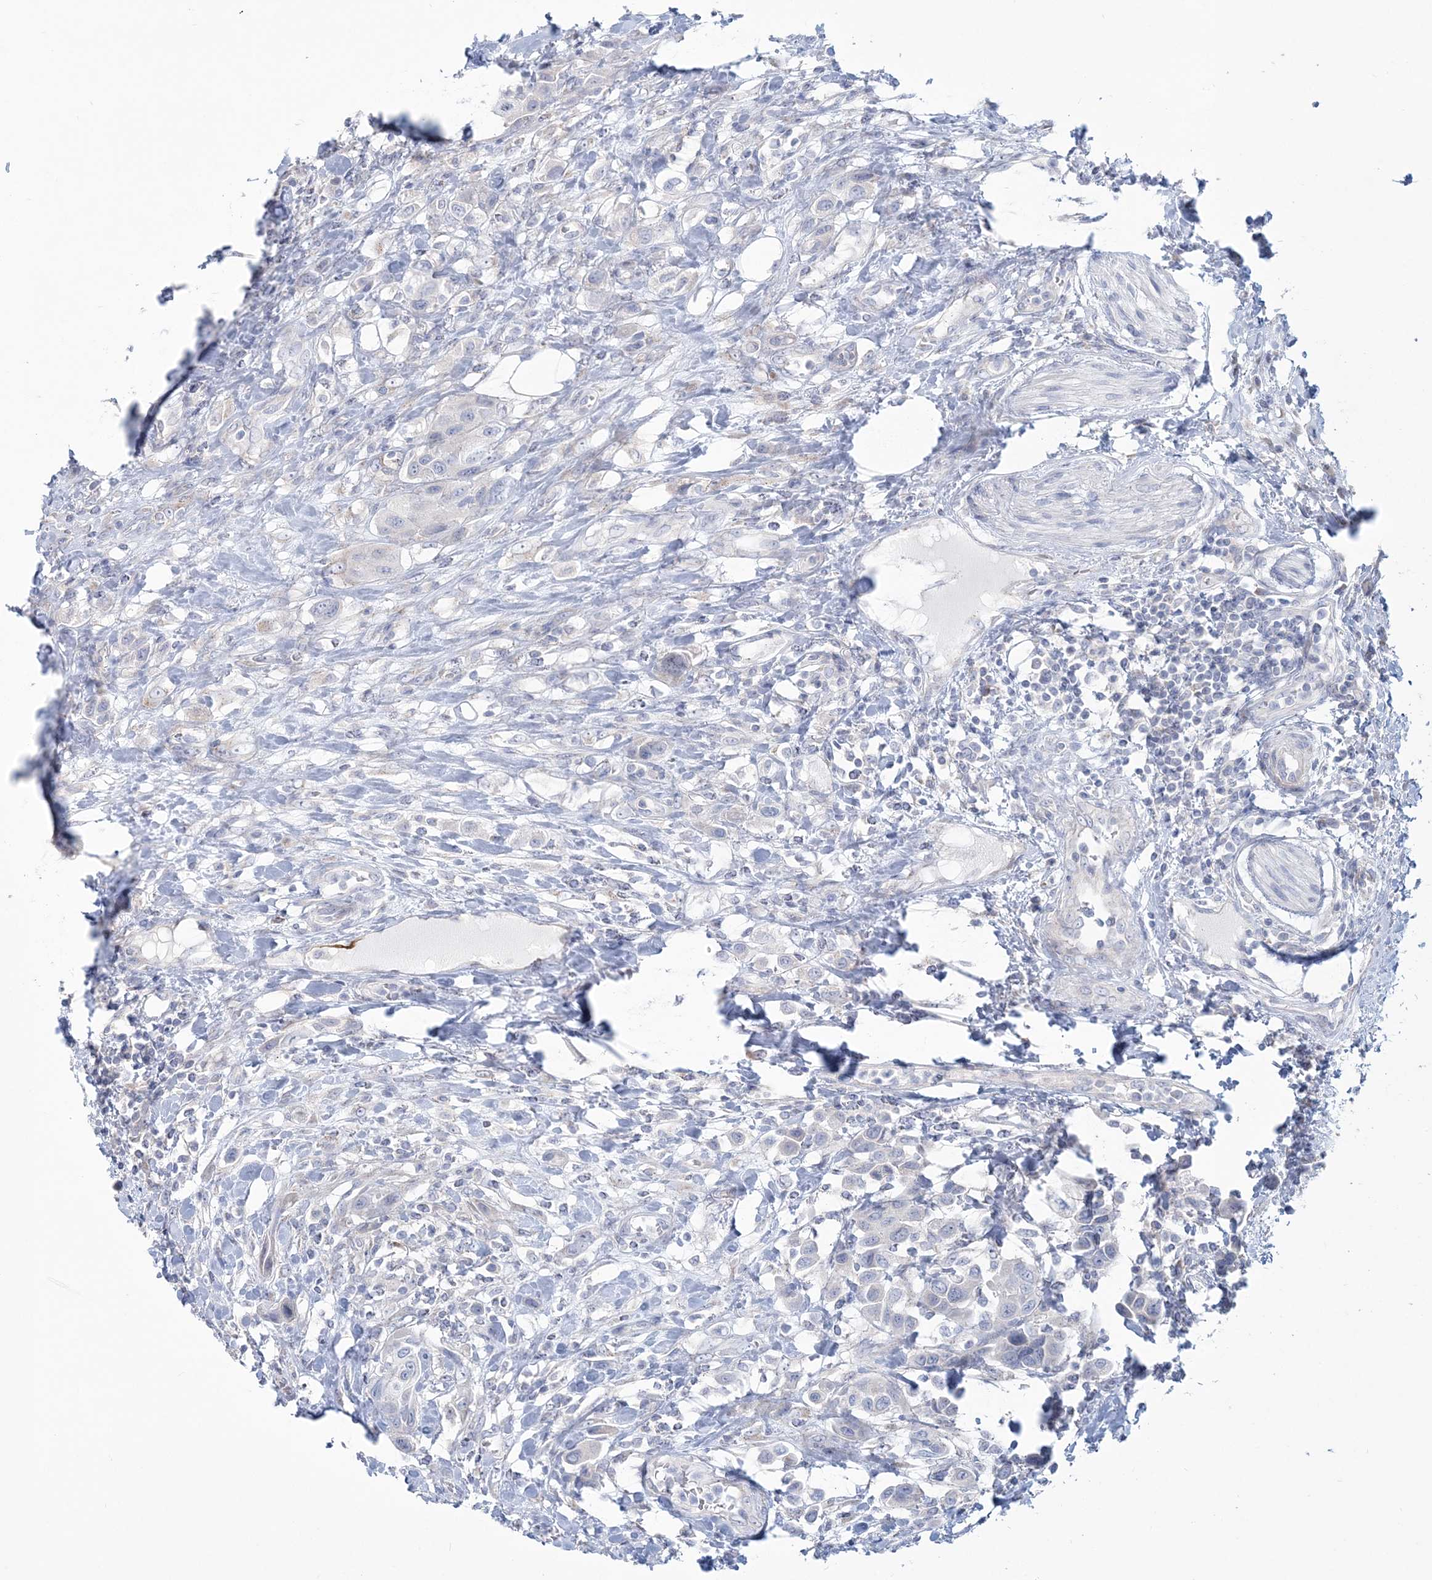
{"staining": {"intensity": "negative", "quantity": "none", "location": "none"}, "tissue": "urothelial cancer", "cell_type": "Tumor cells", "image_type": "cancer", "snomed": [{"axis": "morphology", "description": "Urothelial carcinoma, High grade"}, {"axis": "topography", "description": "Urinary bladder"}], "caption": "Tumor cells show no significant expression in urothelial cancer. (Brightfield microscopy of DAB IHC at high magnification).", "gene": "ADGB", "patient": {"sex": "male", "age": 50}}